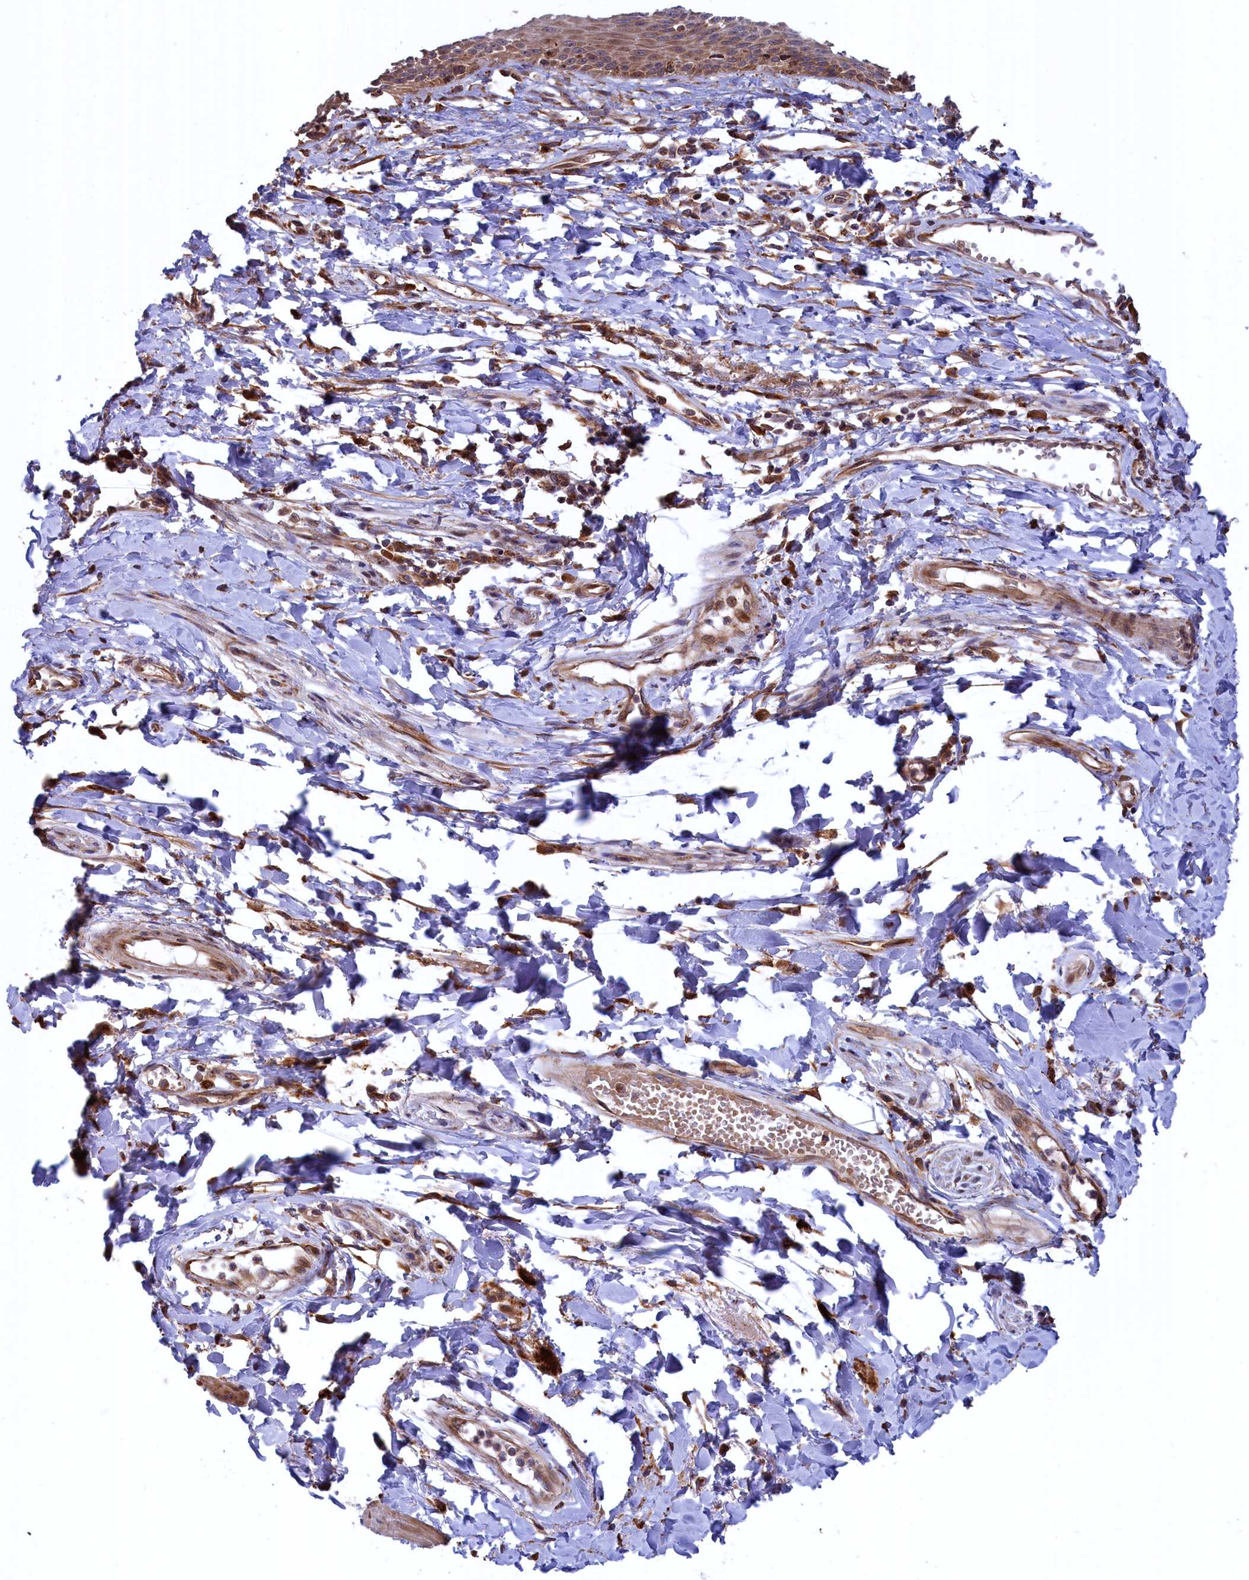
{"staining": {"intensity": "strong", "quantity": ">75%", "location": "cytoplasmic/membranous"}, "tissue": "skin", "cell_type": "Epidermal cells", "image_type": "normal", "snomed": [{"axis": "morphology", "description": "Normal tissue, NOS"}, {"axis": "topography", "description": "Anal"}], "caption": "Strong cytoplasmic/membranous protein expression is identified in approximately >75% of epidermal cells in skin.", "gene": "PLA2G4C", "patient": {"sex": "male", "age": 78}}